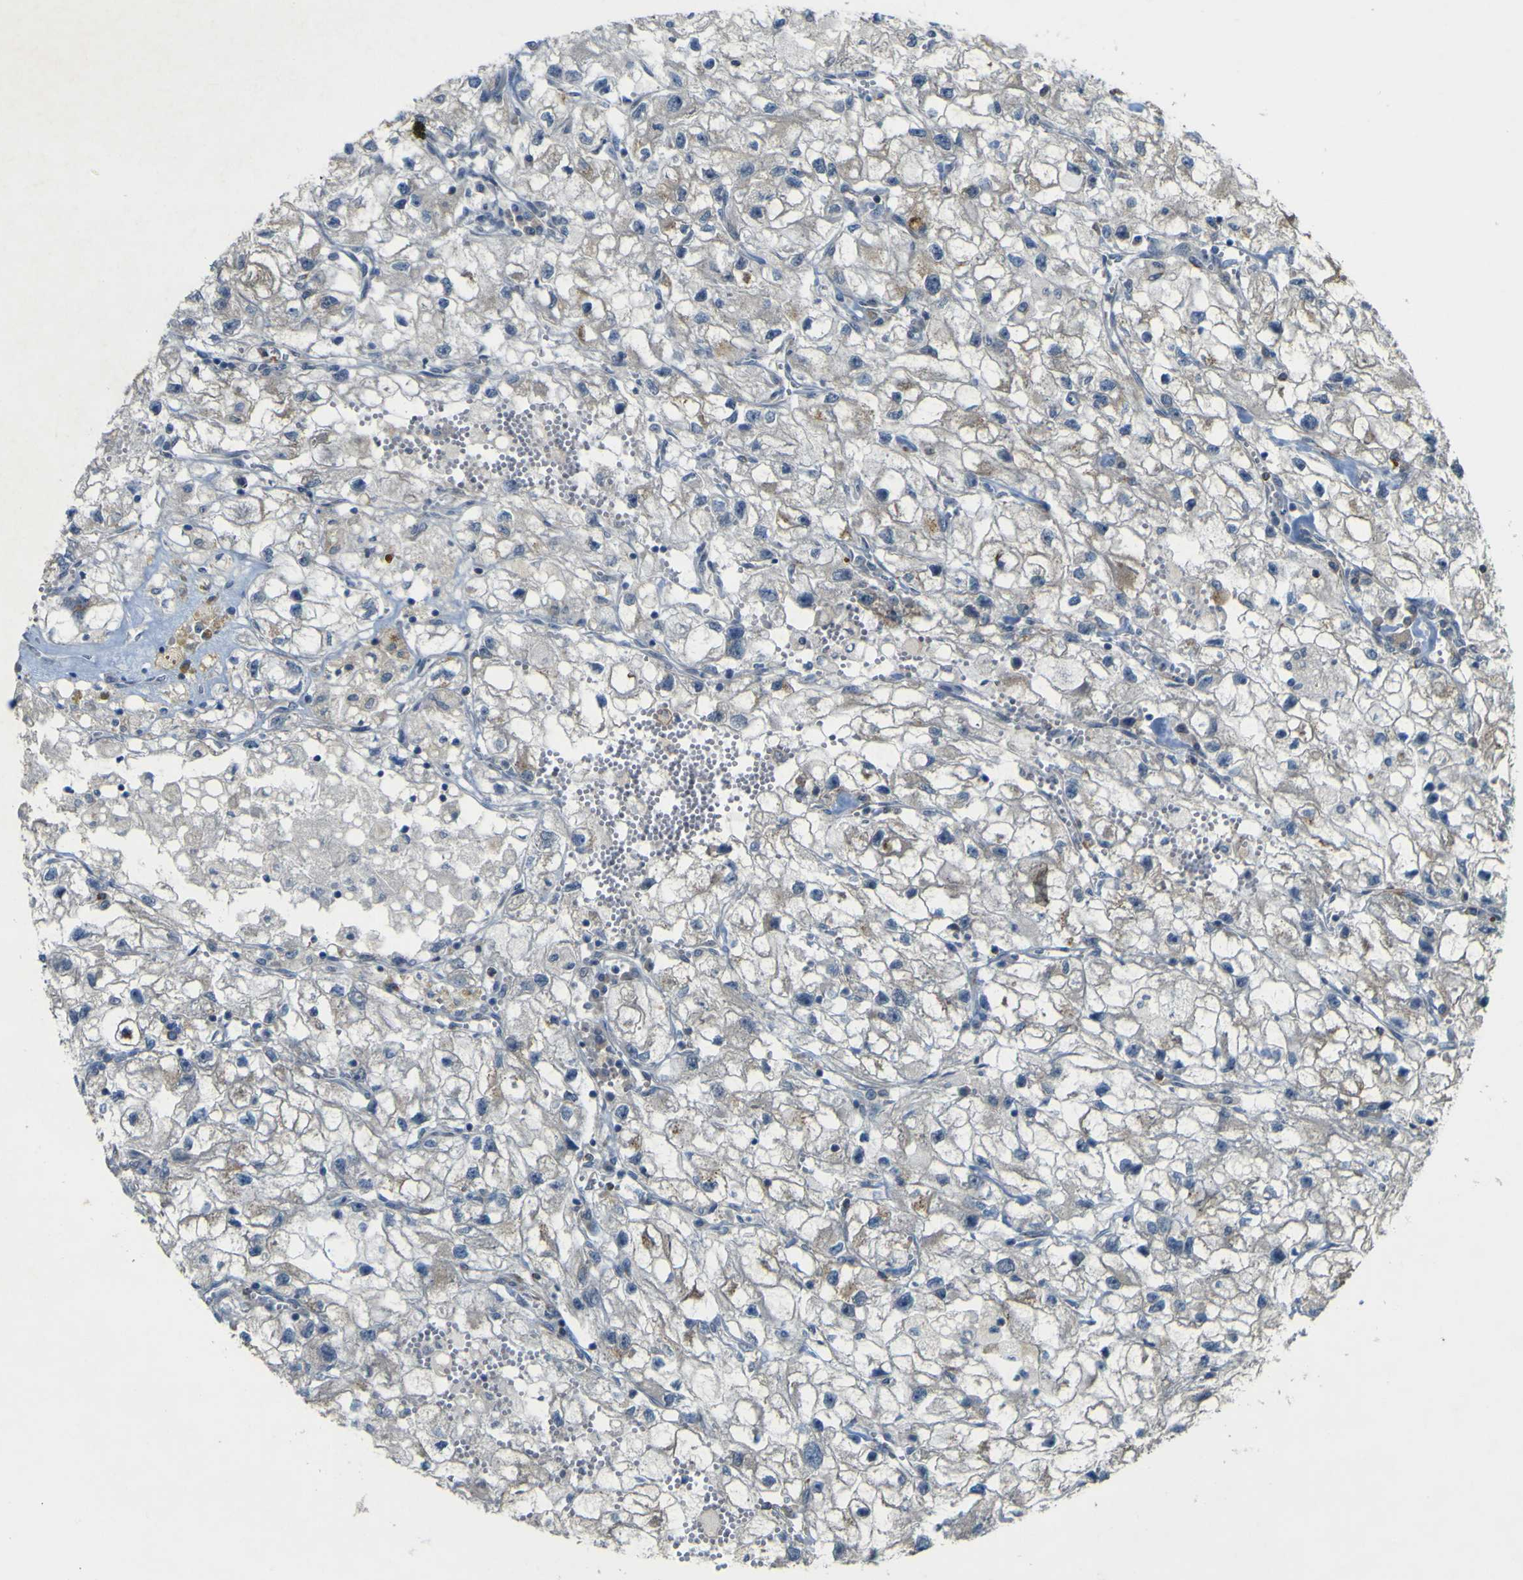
{"staining": {"intensity": "negative", "quantity": "none", "location": "none"}, "tissue": "renal cancer", "cell_type": "Tumor cells", "image_type": "cancer", "snomed": [{"axis": "morphology", "description": "Adenocarcinoma, NOS"}, {"axis": "topography", "description": "Kidney"}], "caption": "High magnification brightfield microscopy of adenocarcinoma (renal) stained with DAB (brown) and counterstained with hematoxylin (blue): tumor cells show no significant staining.", "gene": "IGF2R", "patient": {"sex": "female", "age": 70}}